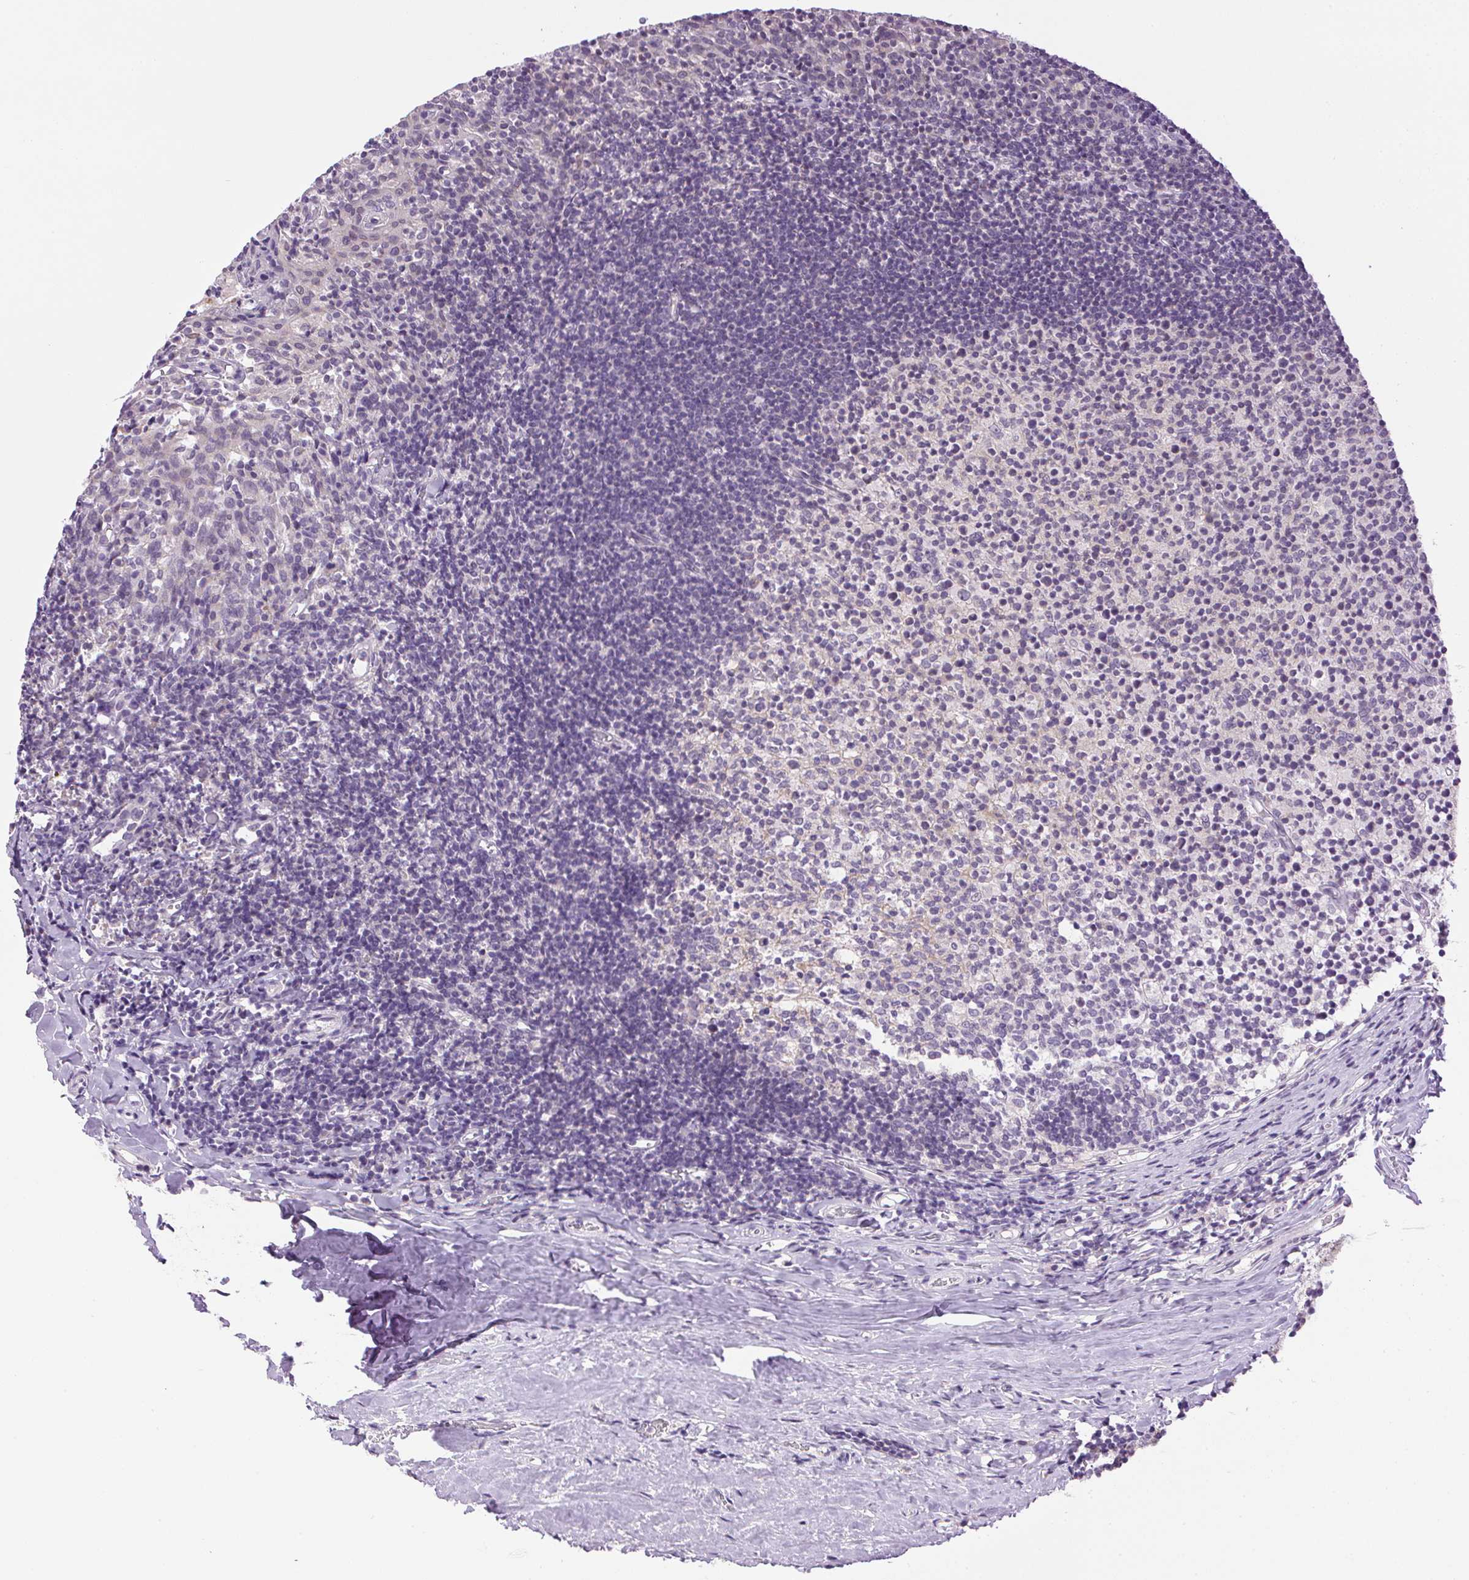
{"staining": {"intensity": "negative", "quantity": "none", "location": "none"}, "tissue": "tonsil", "cell_type": "Germinal center cells", "image_type": "normal", "snomed": [{"axis": "morphology", "description": "Normal tissue, NOS"}, {"axis": "topography", "description": "Tonsil"}], "caption": "This is an immunohistochemistry (IHC) photomicrograph of unremarkable tonsil. There is no positivity in germinal center cells.", "gene": "SMIM13", "patient": {"sex": "female", "age": 10}}